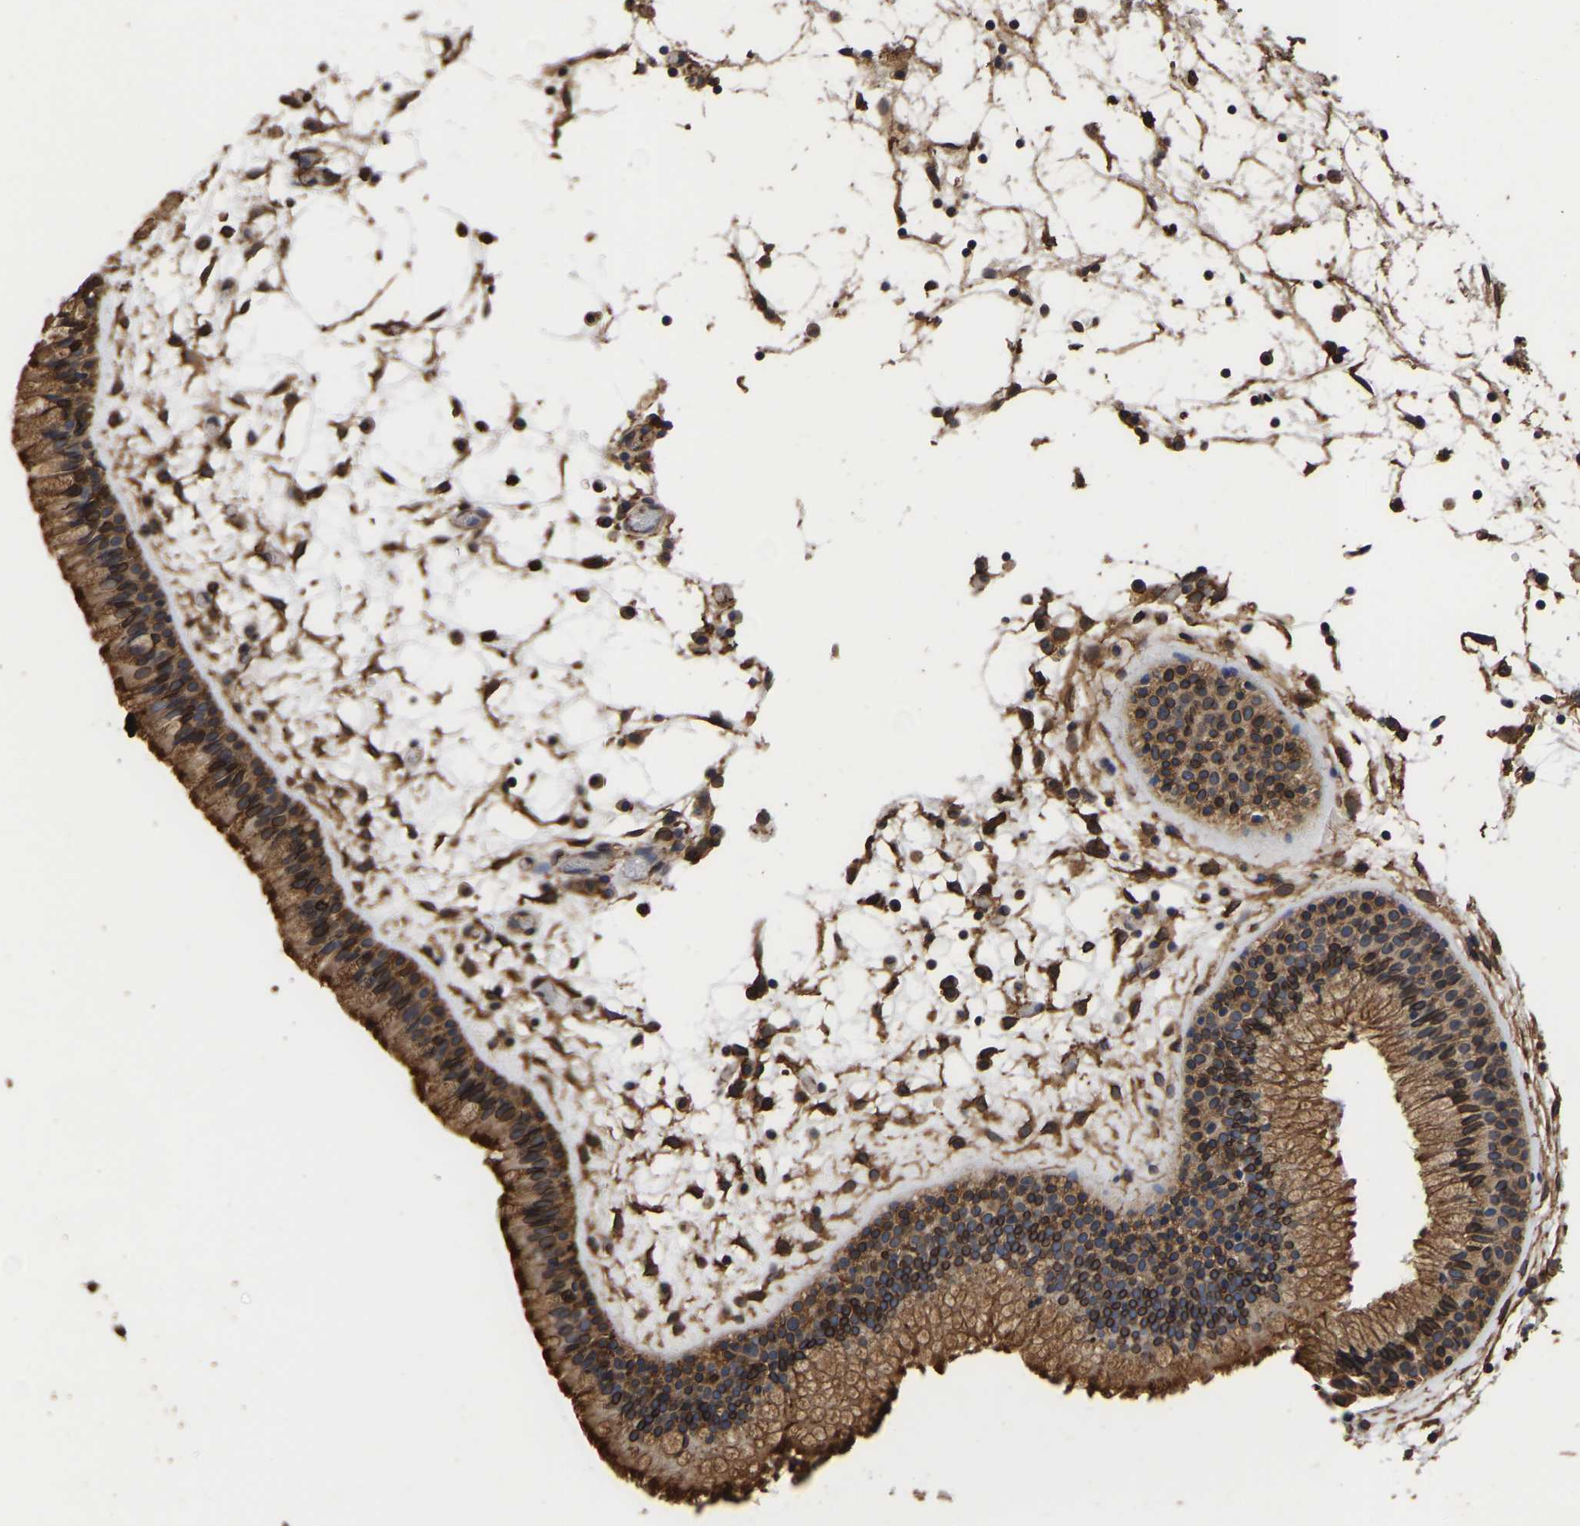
{"staining": {"intensity": "strong", "quantity": ">75%", "location": "cytoplasmic/membranous,nuclear"}, "tissue": "nasopharynx", "cell_type": "Respiratory epithelial cells", "image_type": "normal", "snomed": [{"axis": "morphology", "description": "Normal tissue, NOS"}, {"axis": "morphology", "description": "Inflammation, NOS"}, {"axis": "topography", "description": "Nasopharynx"}], "caption": "Immunohistochemistry (DAB (3,3'-diaminobenzidine)) staining of benign nasopharynx displays strong cytoplasmic/membranous,nuclear protein staining in approximately >75% of respiratory epithelial cells. Immunohistochemistry (ihc) stains the protein of interest in brown and the nuclei are stained blue.", "gene": "LIF", "patient": {"sex": "male", "age": 48}}